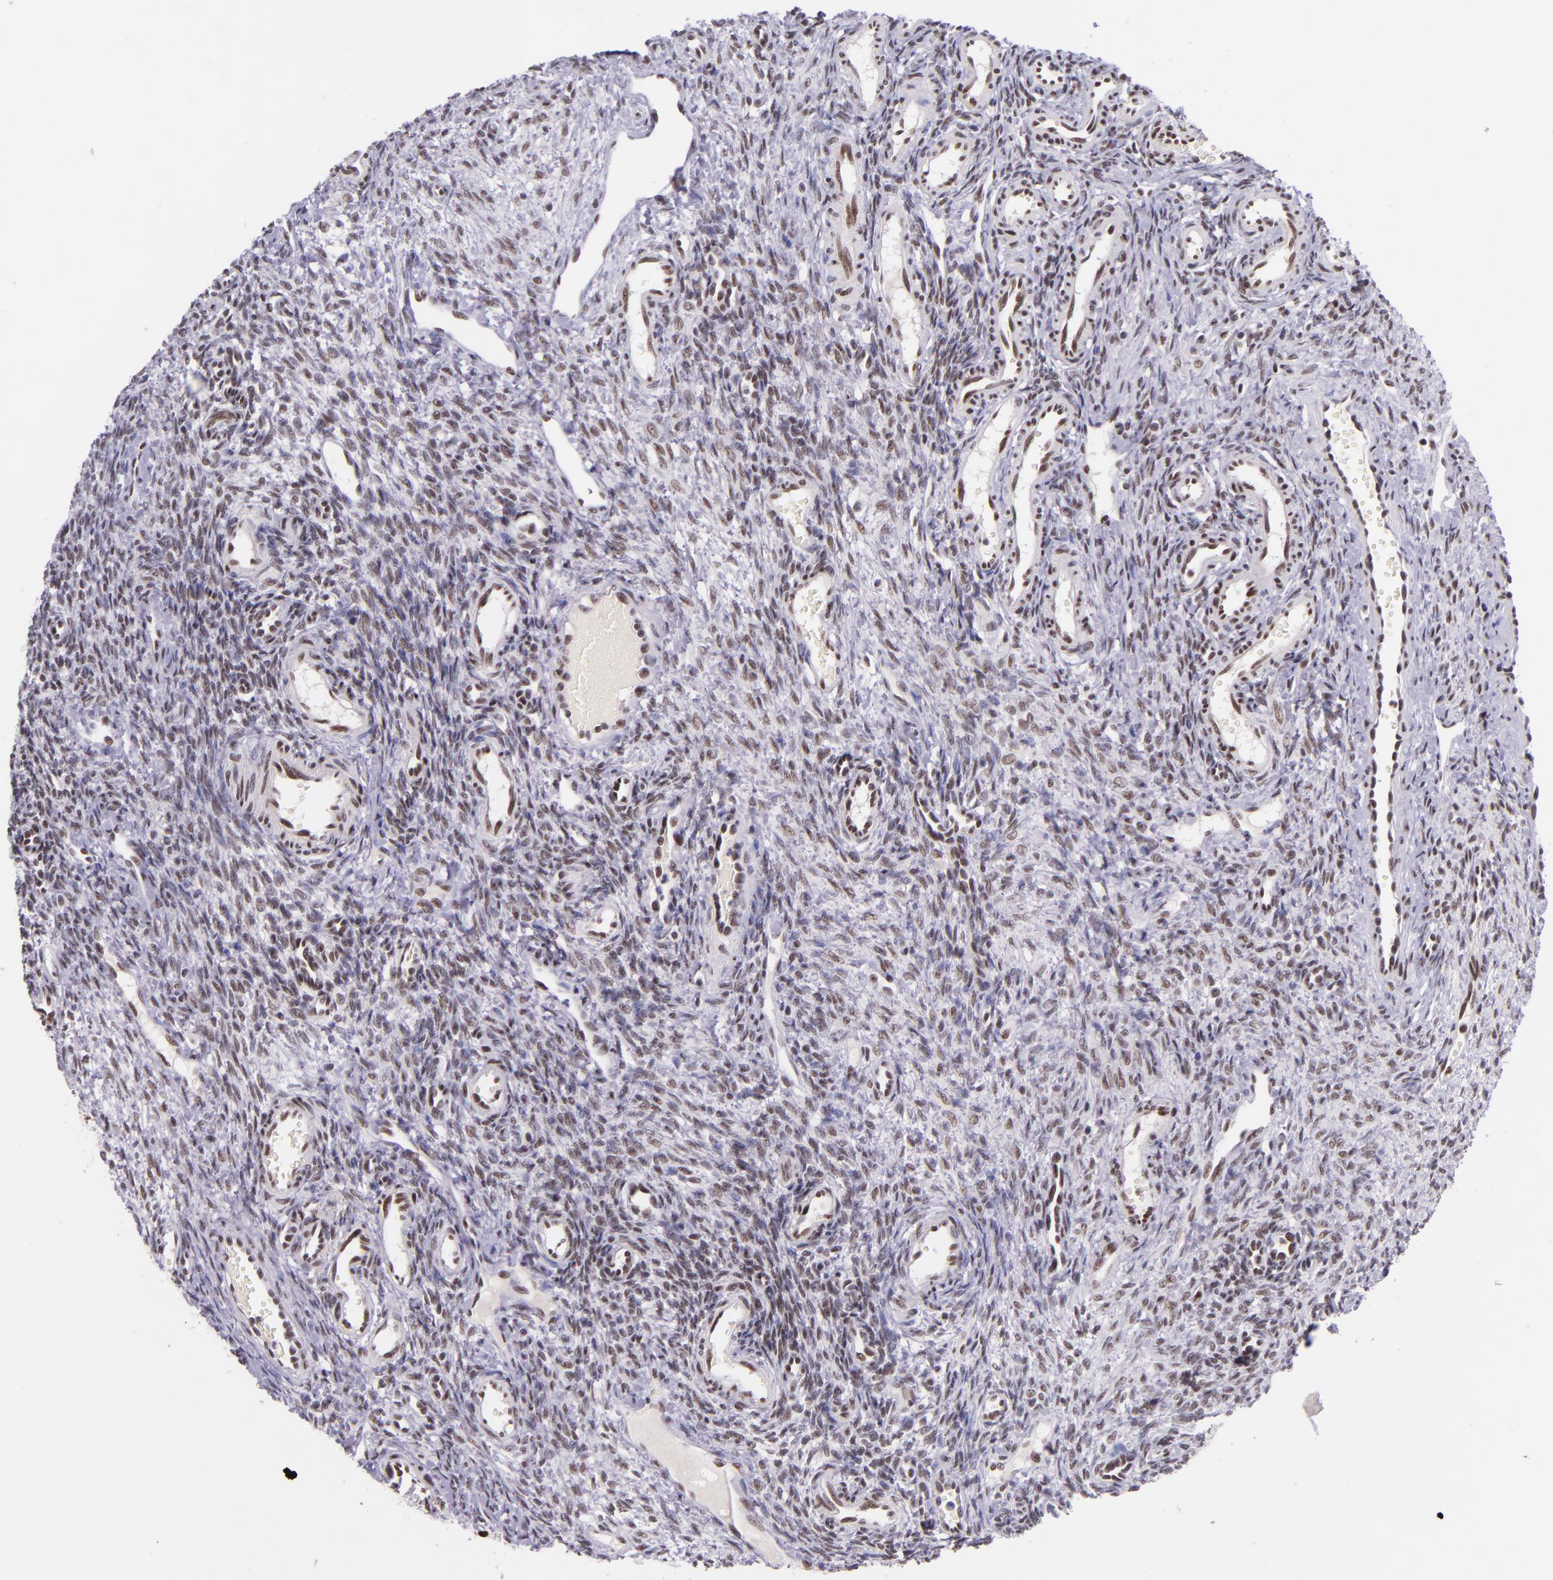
{"staining": {"intensity": "moderate", "quantity": ">75%", "location": "nuclear"}, "tissue": "ovary", "cell_type": "Follicle cells", "image_type": "normal", "snomed": [{"axis": "morphology", "description": "Normal tissue, NOS"}, {"axis": "topography", "description": "Ovary"}], "caption": "DAB immunohistochemical staining of unremarkable ovary demonstrates moderate nuclear protein positivity in approximately >75% of follicle cells. The protein is stained brown, and the nuclei are stained in blue (DAB IHC with brightfield microscopy, high magnification).", "gene": "GPKOW", "patient": {"sex": "female", "age": 33}}